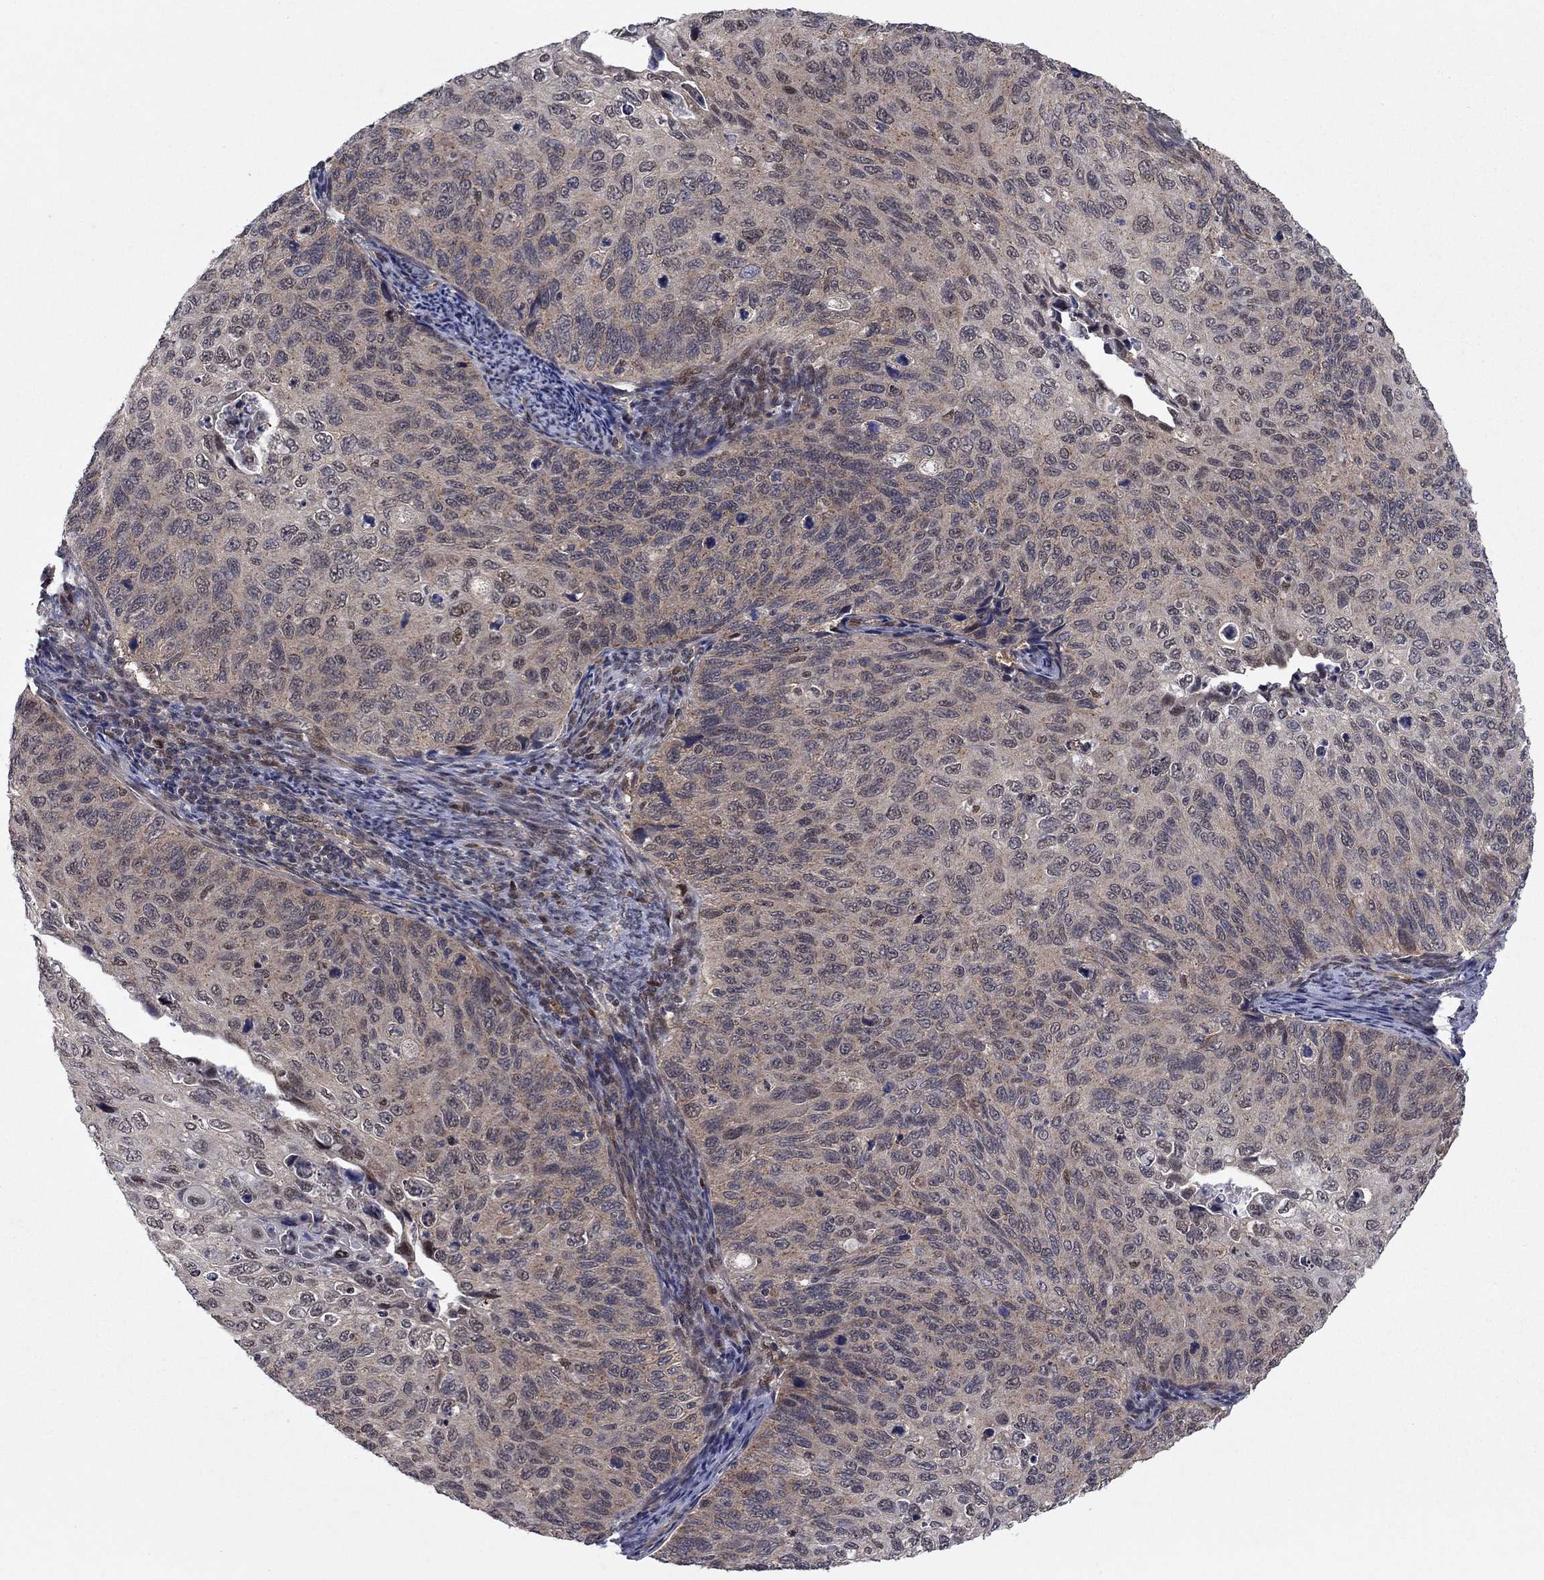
{"staining": {"intensity": "weak", "quantity": "<25%", "location": "cytoplasmic/membranous"}, "tissue": "cervical cancer", "cell_type": "Tumor cells", "image_type": "cancer", "snomed": [{"axis": "morphology", "description": "Squamous cell carcinoma, NOS"}, {"axis": "topography", "description": "Cervix"}], "caption": "Histopathology image shows no significant protein positivity in tumor cells of squamous cell carcinoma (cervical).", "gene": "PSMC1", "patient": {"sex": "female", "age": 70}}